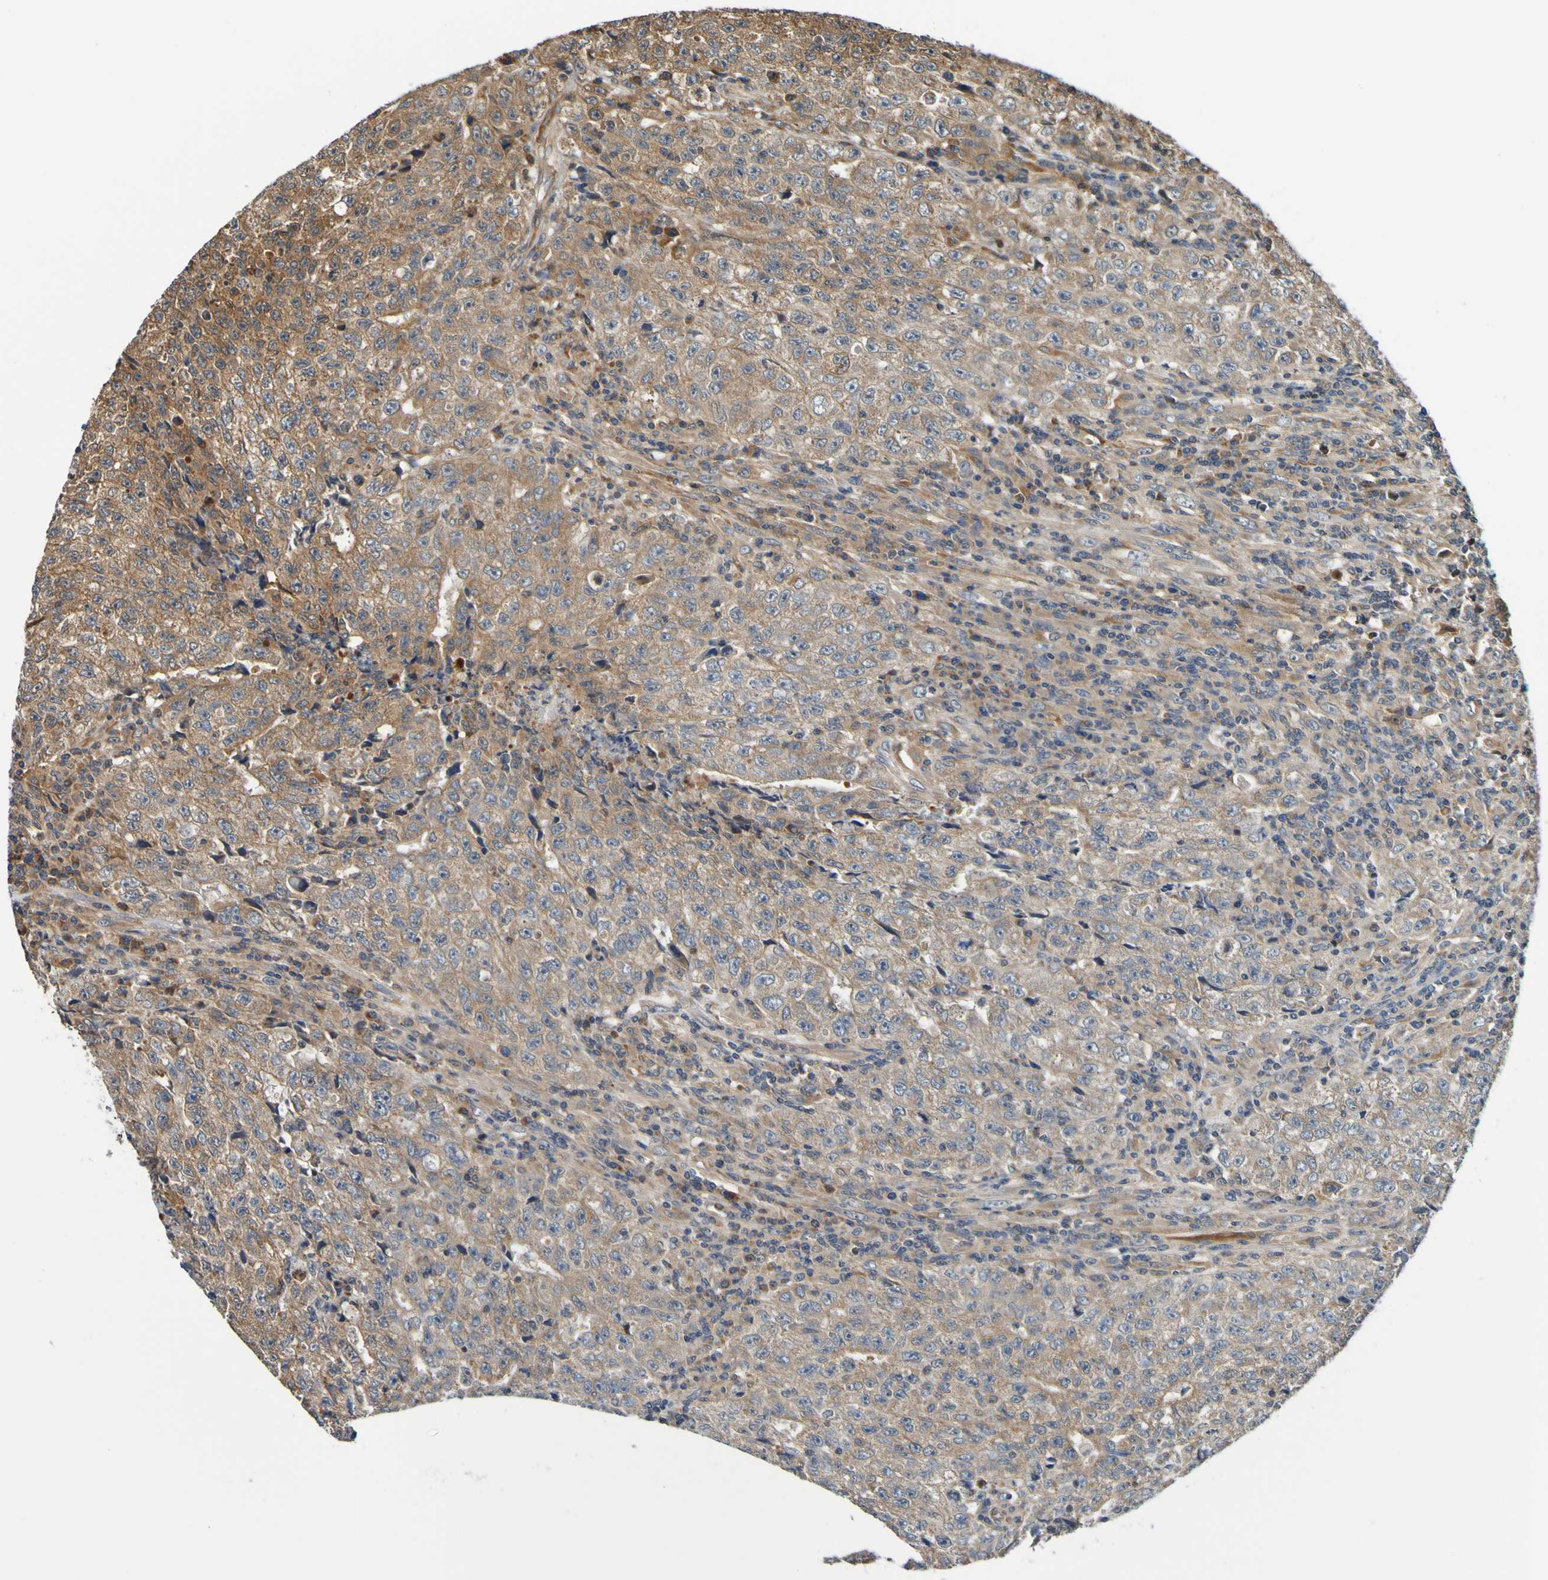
{"staining": {"intensity": "moderate", "quantity": ">75%", "location": "cytoplasmic/membranous"}, "tissue": "testis cancer", "cell_type": "Tumor cells", "image_type": "cancer", "snomed": [{"axis": "morphology", "description": "Necrosis, NOS"}, {"axis": "morphology", "description": "Carcinoma, Embryonal, NOS"}, {"axis": "topography", "description": "Testis"}], "caption": "Tumor cells display medium levels of moderate cytoplasmic/membranous expression in about >75% of cells in human testis embryonal carcinoma.", "gene": "AXIN1", "patient": {"sex": "male", "age": 19}}